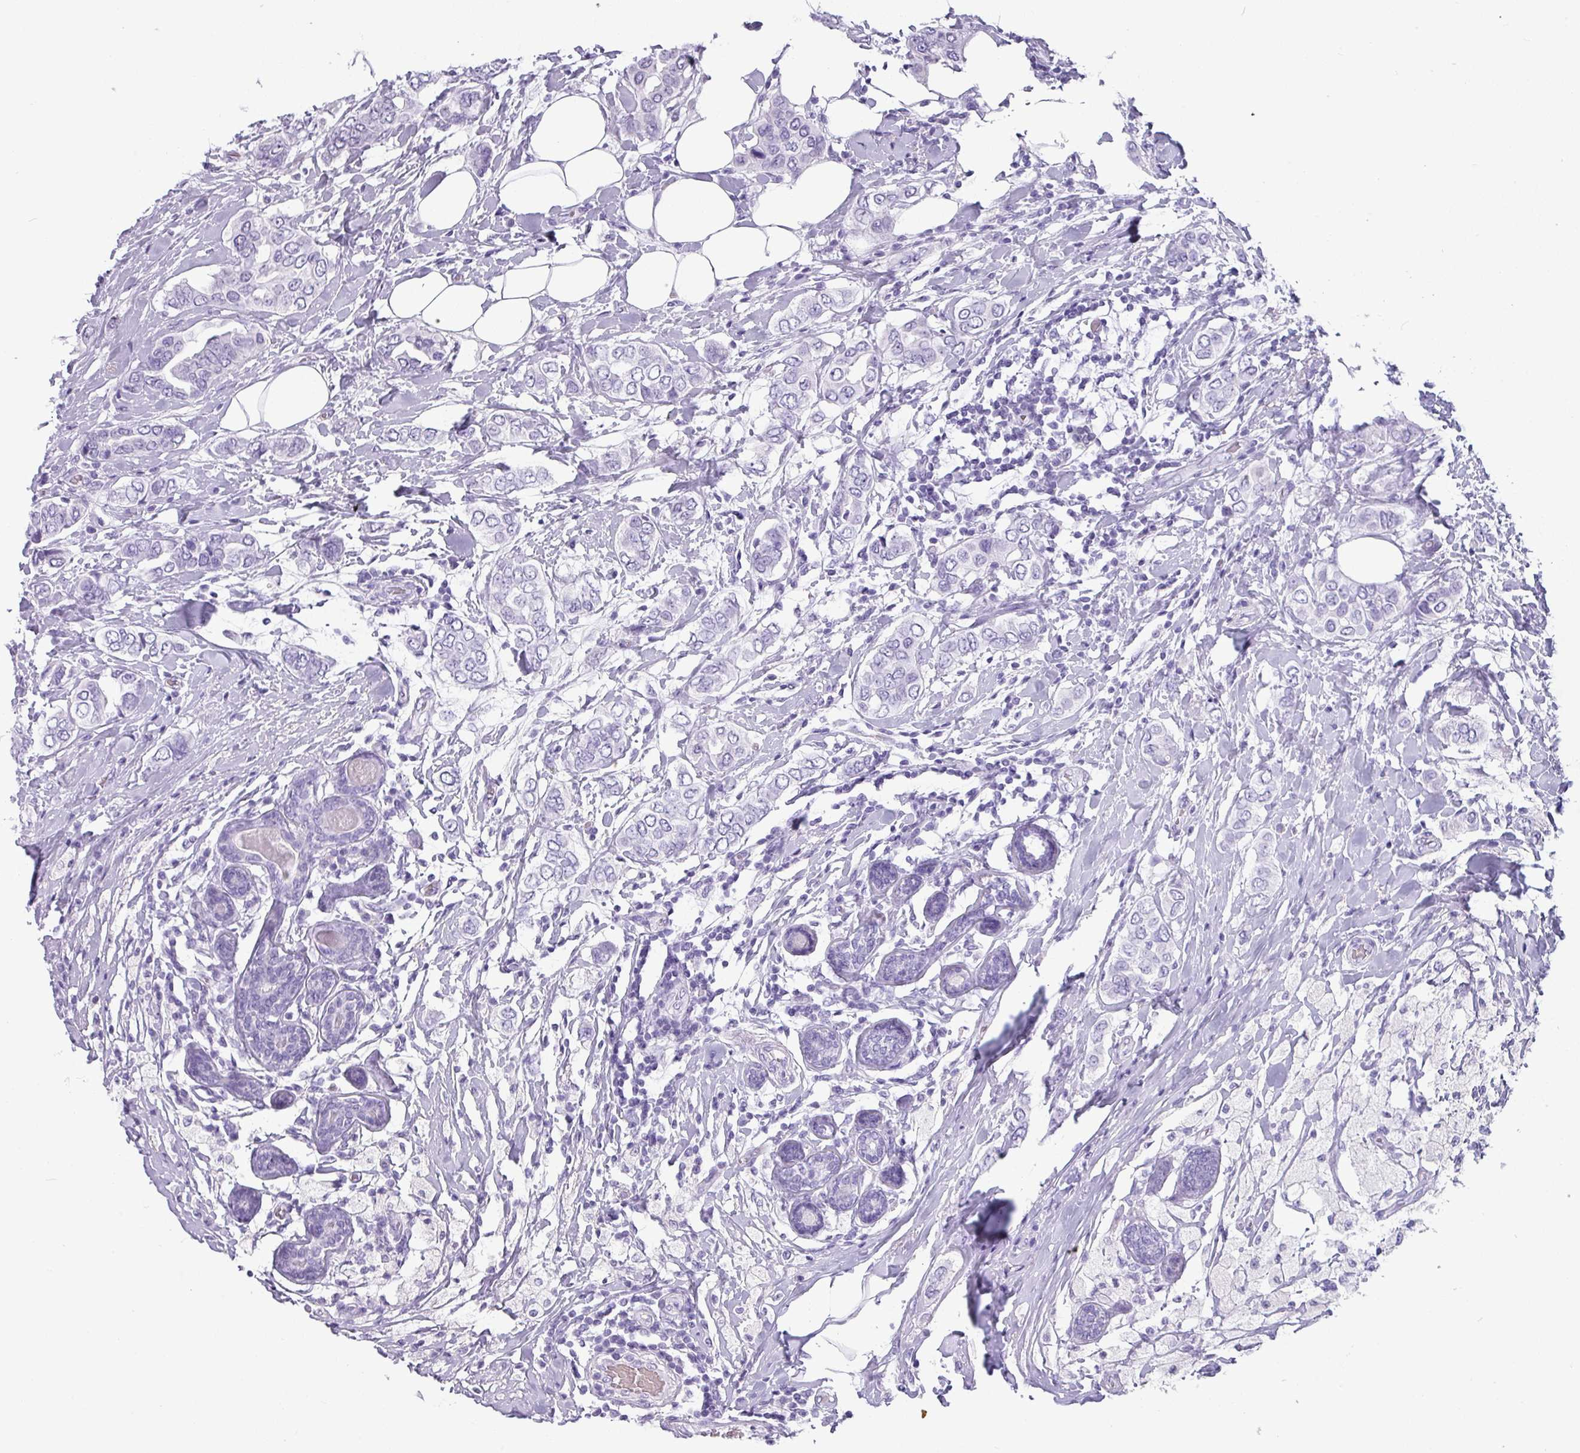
{"staining": {"intensity": "negative", "quantity": "none", "location": "none"}, "tissue": "breast cancer", "cell_type": "Tumor cells", "image_type": "cancer", "snomed": [{"axis": "morphology", "description": "Lobular carcinoma"}, {"axis": "topography", "description": "Breast"}], "caption": "Tumor cells show no significant protein positivity in breast lobular carcinoma.", "gene": "CRYBB2", "patient": {"sex": "female", "age": 51}}